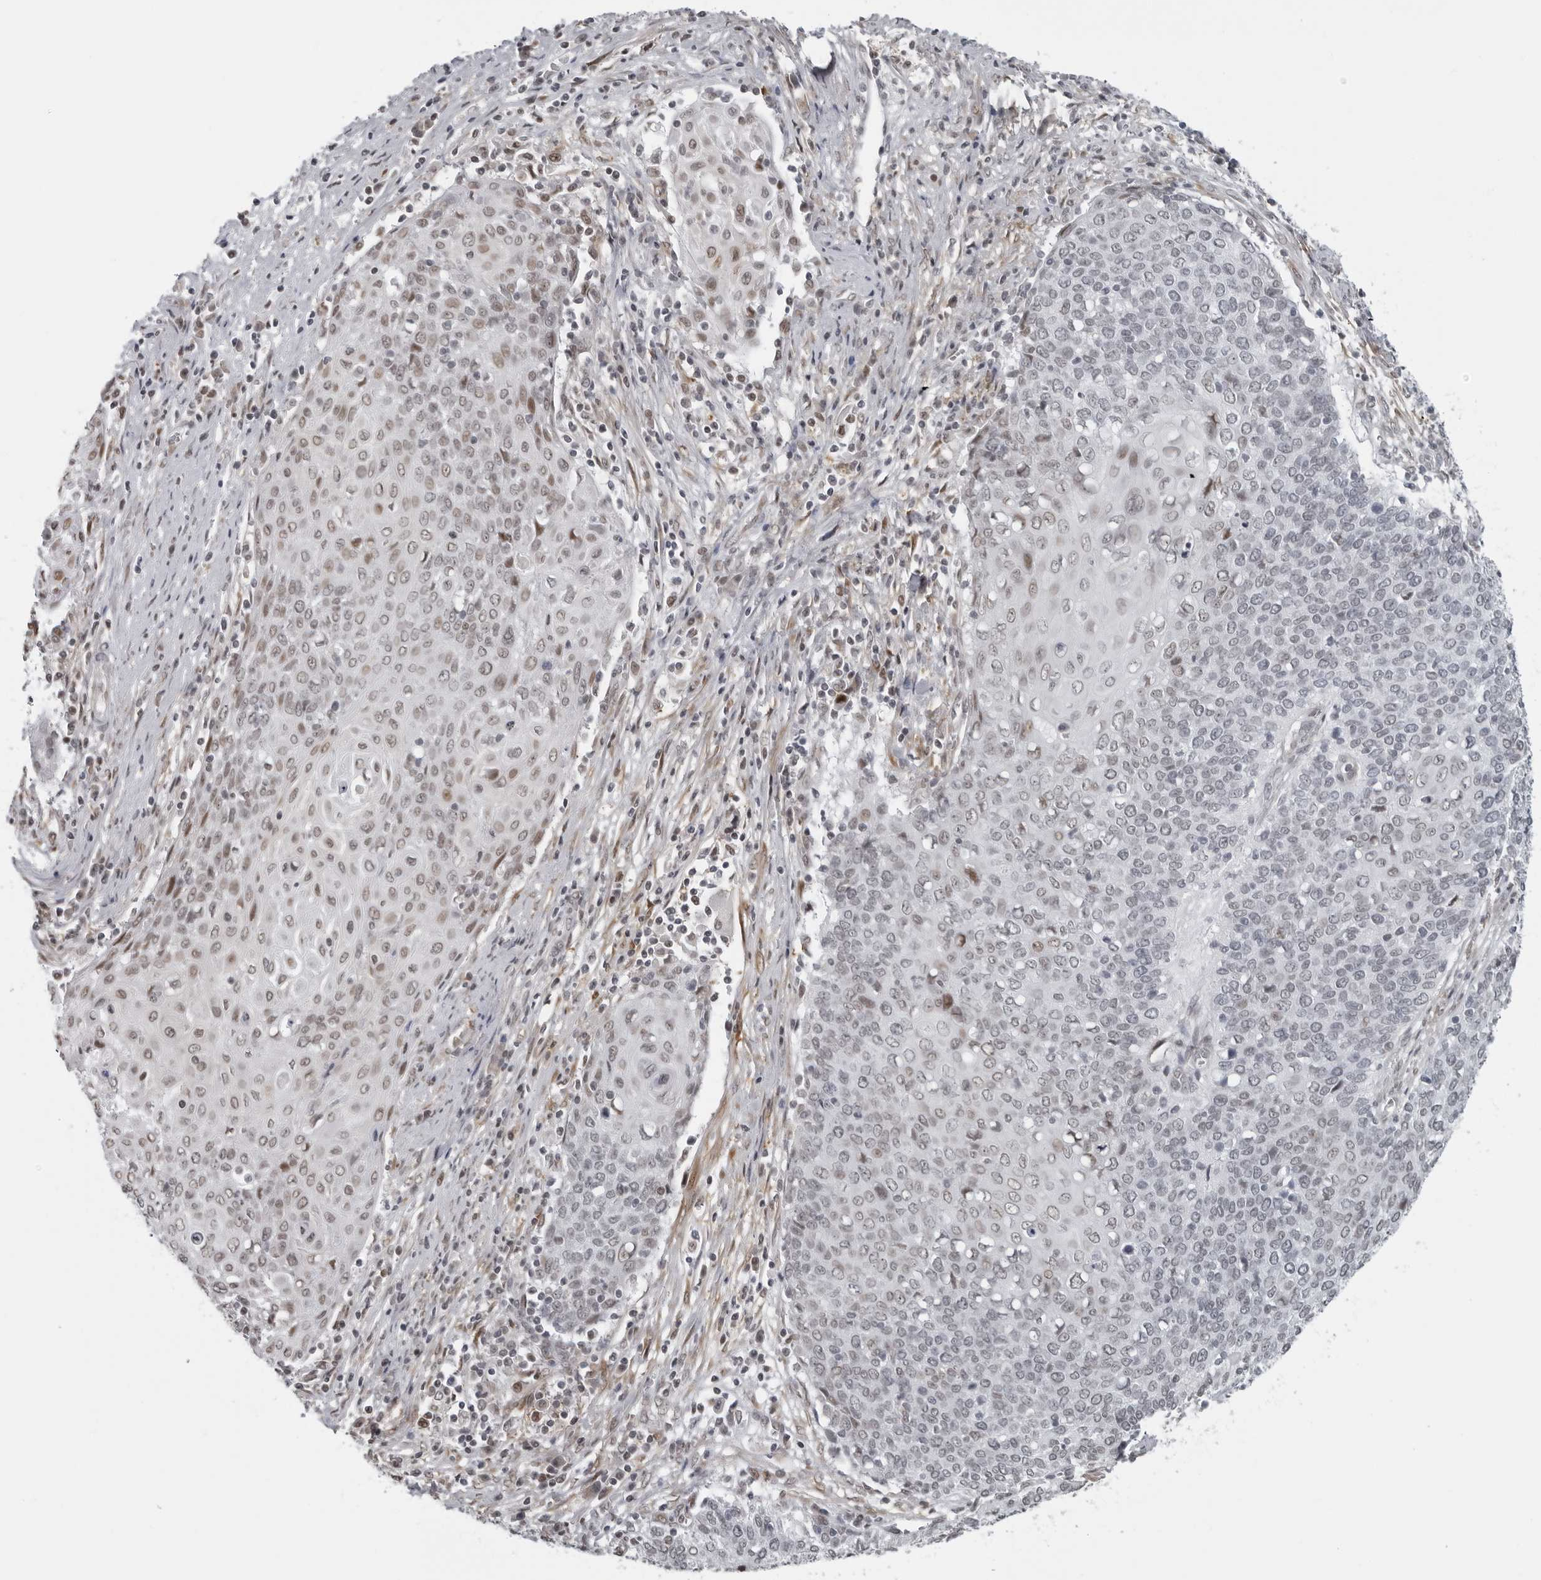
{"staining": {"intensity": "weak", "quantity": "25%-75%", "location": "nuclear"}, "tissue": "cervical cancer", "cell_type": "Tumor cells", "image_type": "cancer", "snomed": [{"axis": "morphology", "description": "Squamous cell carcinoma, NOS"}, {"axis": "topography", "description": "Cervix"}], "caption": "Protein expression analysis of cervical cancer reveals weak nuclear expression in approximately 25%-75% of tumor cells.", "gene": "MAF", "patient": {"sex": "female", "age": 39}}